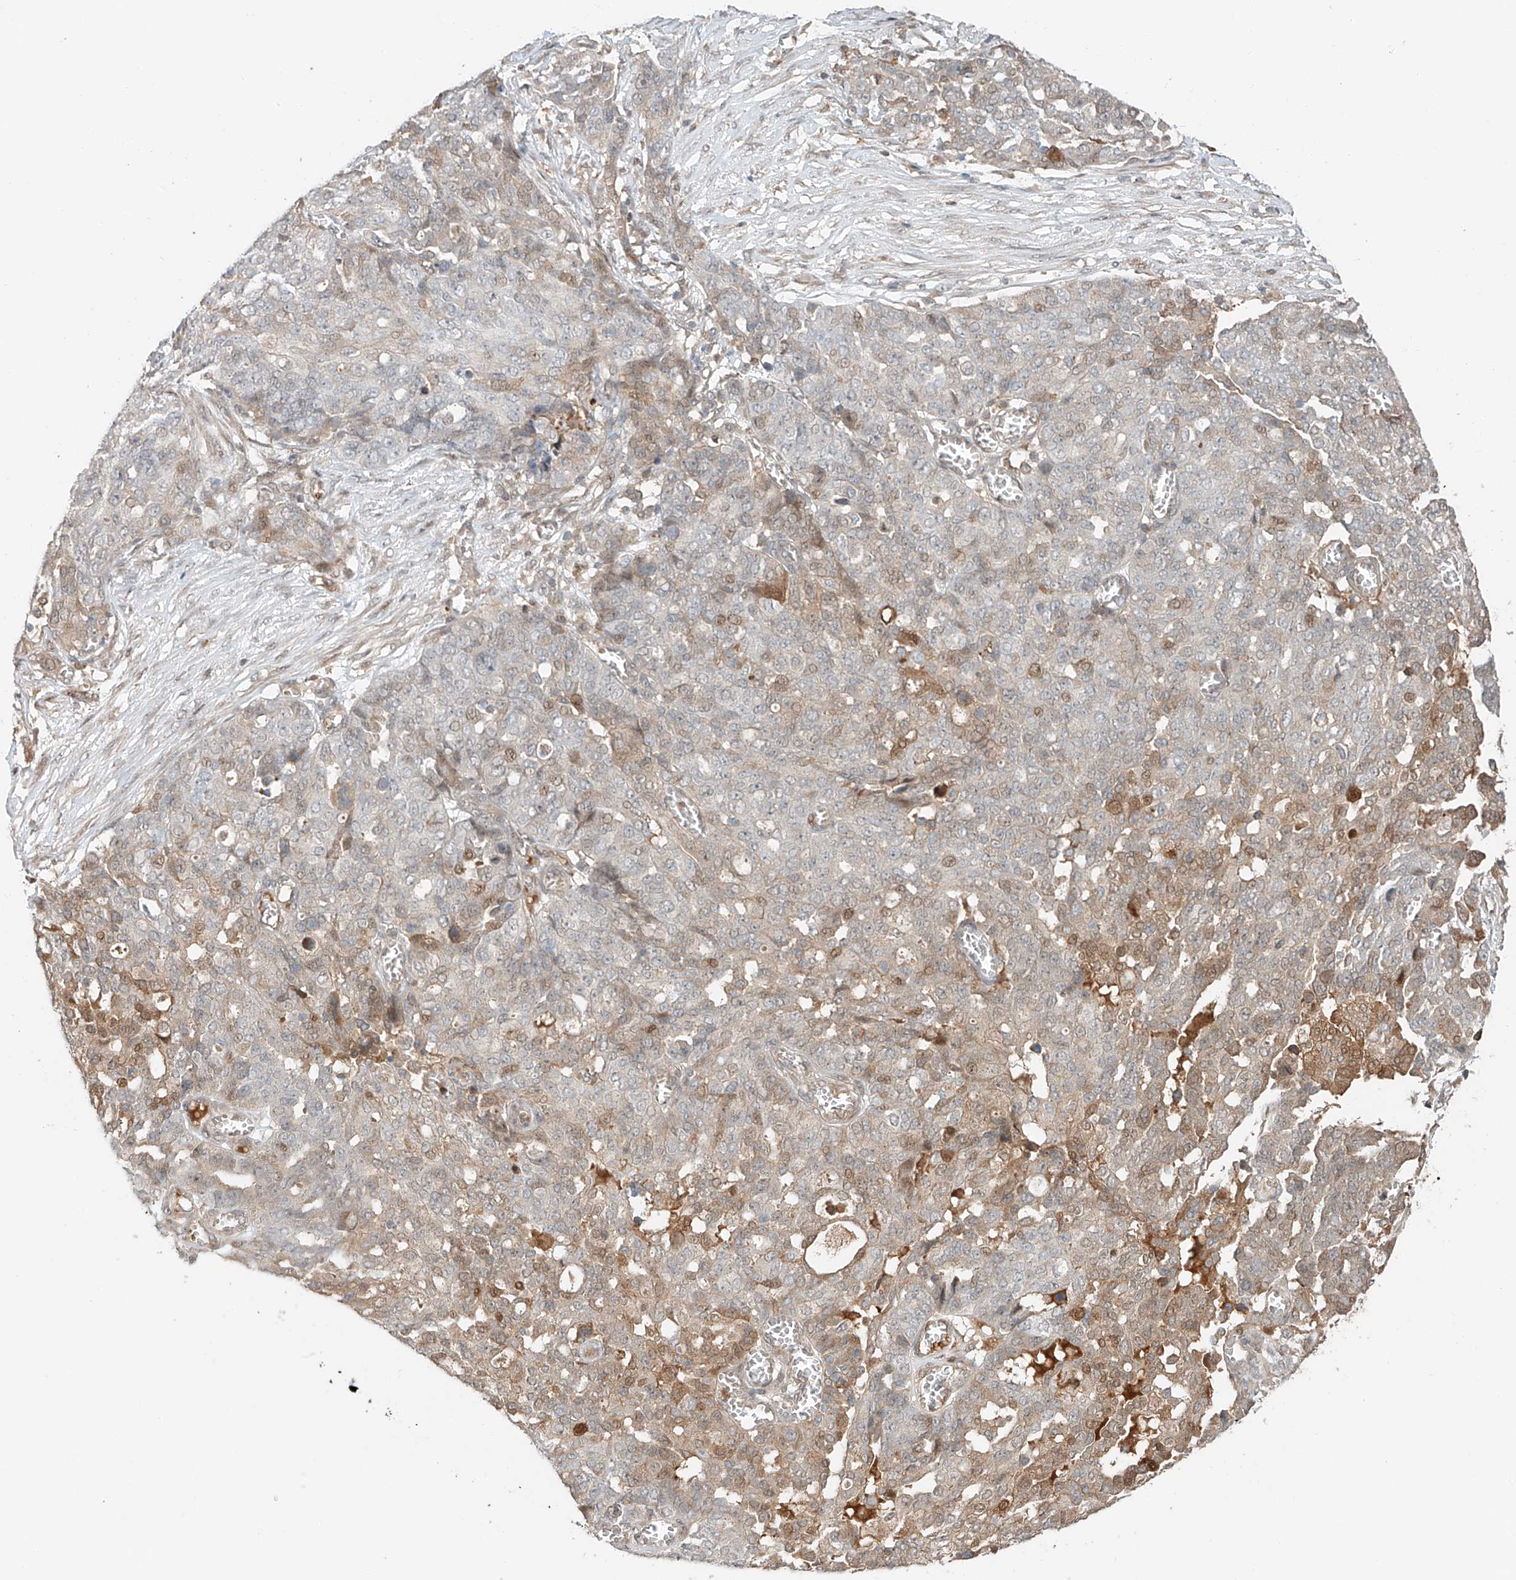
{"staining": {"intensity": "weak", "quantity": "<25%", "location": "cytoplasmic/membranous,nuclear"}, "tissue": "ovarian cancer", "cell_type": "Tumor cells", "image_type": "cancer", "snomed": [{"axis": "morphology", "description": "Cystadenocarcinoma, serous, NOS"}, {"axis": "topography", "description": "Soft tissue"}, {"axis": "topography", "description": "Ovary"}], "caption": "The histopathology image reveals no significant staining in tumor cells of serous cystadenocarcinoma (ovarian).", "gene": "CEP162", "patient": {"sex": "female", "age": 57}}